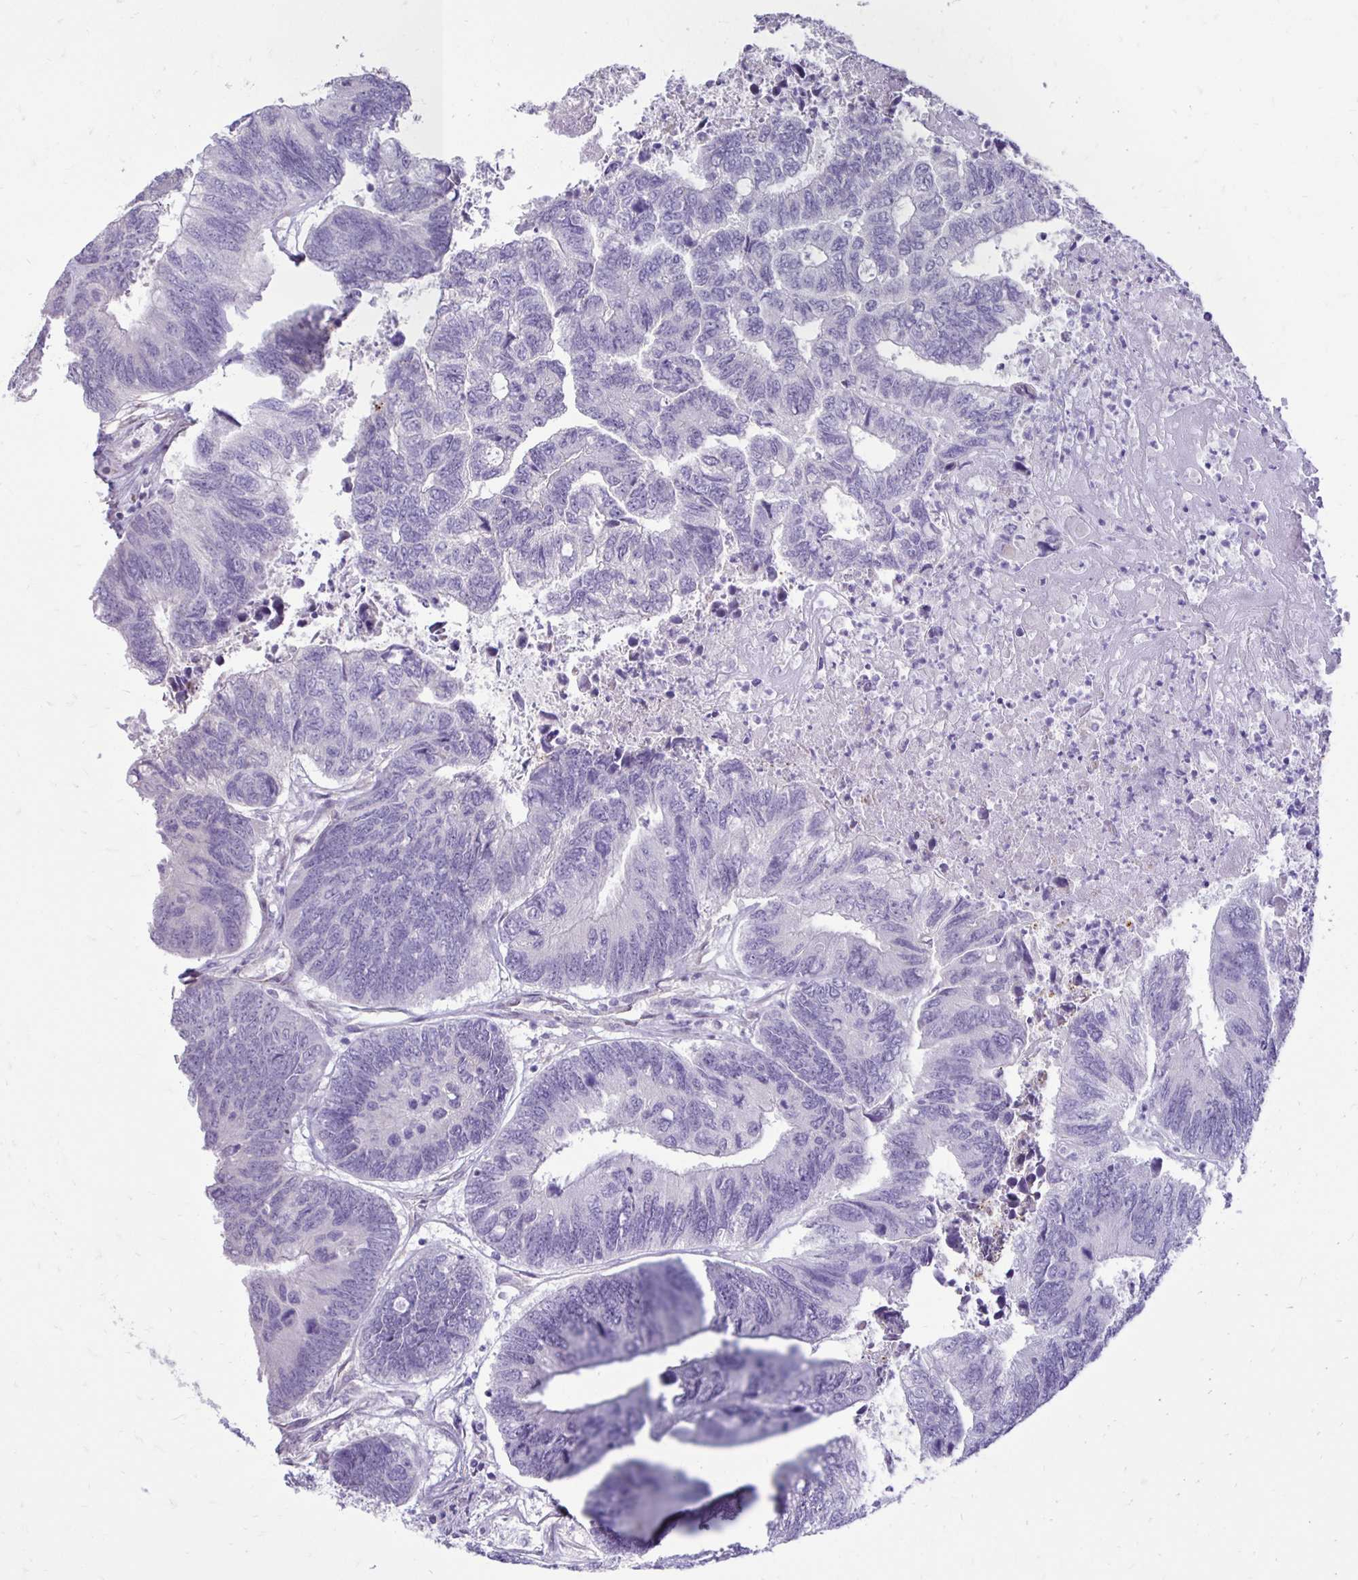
{"staining": {"intensity": "negative", "quantity": "none", "location": "none"}, "tissue": "colorectal cancer", "cell_type": "Tumor cells", "image_type": "cancer", "snomed": [{"axis": "morphology", "description": "Adenocarcinoma, NOS"}, {"axis": "topography", "description": "Colon"}], "caption": "Colorectal cancer (adenocarcinoma) was stained to show a protein in brown. There is no significant staining in tumor cells.", "gene": "GAS2", "patient": {"sex": "female", "age": 67}}